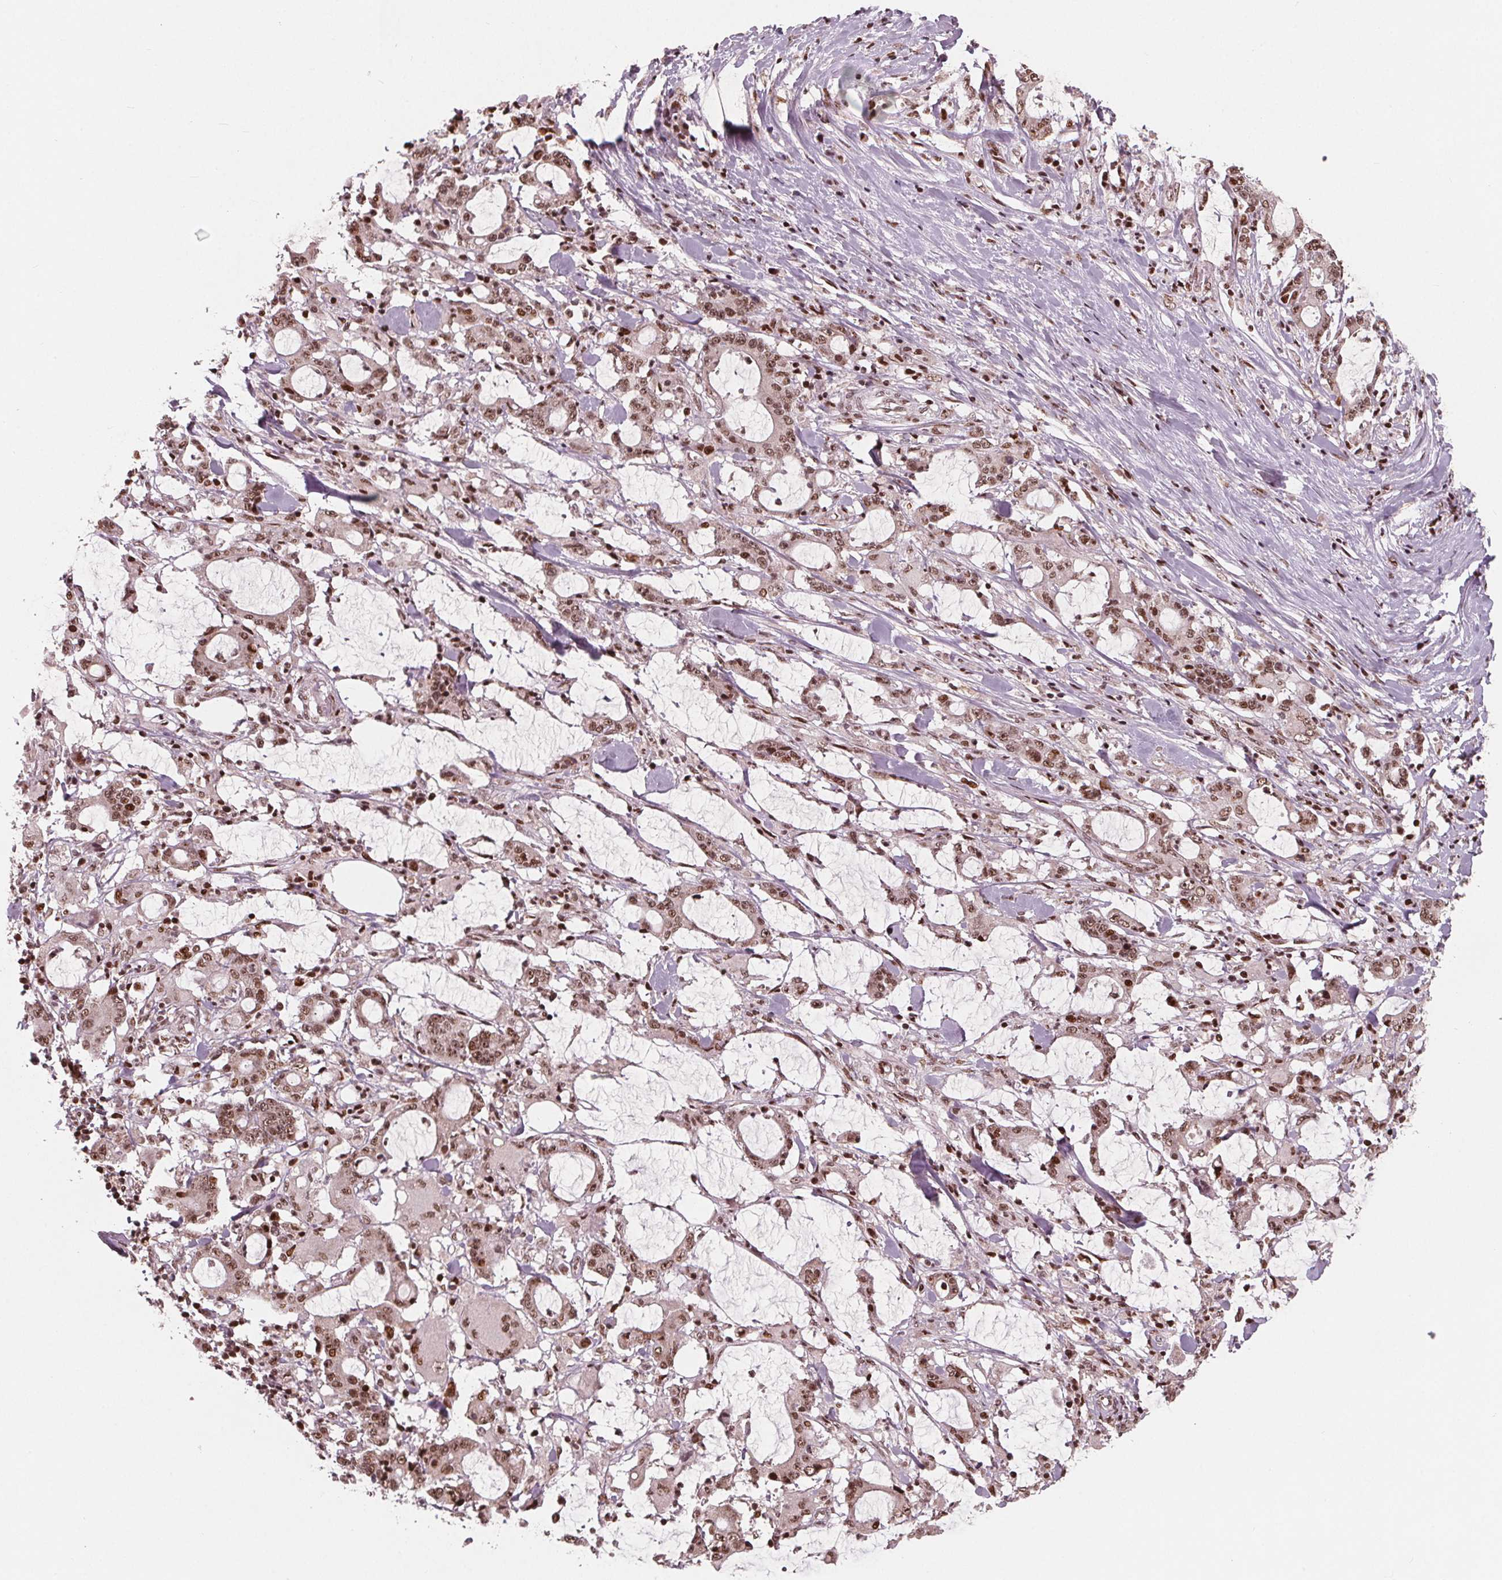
{"staining": {"intensity": "moderate", "quantity": ">75%", "location": "nuclear"}, "tissue": "stomach cancer", "cell_type": "Tumor cells", "image_type": "cancer", "snomed": [{"axis": "morphology", "description": "Adenocarcinoma, NOS"}, {"axis": "topography", "description": "Stomach, upper"}], "caption": "Immunohistochemical staining of stomach cancer (adenocarcinoma) displays medium levels of moderate nuclear protein positivity in about >75% of tumor cells. (IHC, brightfield microscopy, high magnification).", "gene": "SNRNP35", "patient": {"sex": "male", "age": 68}}